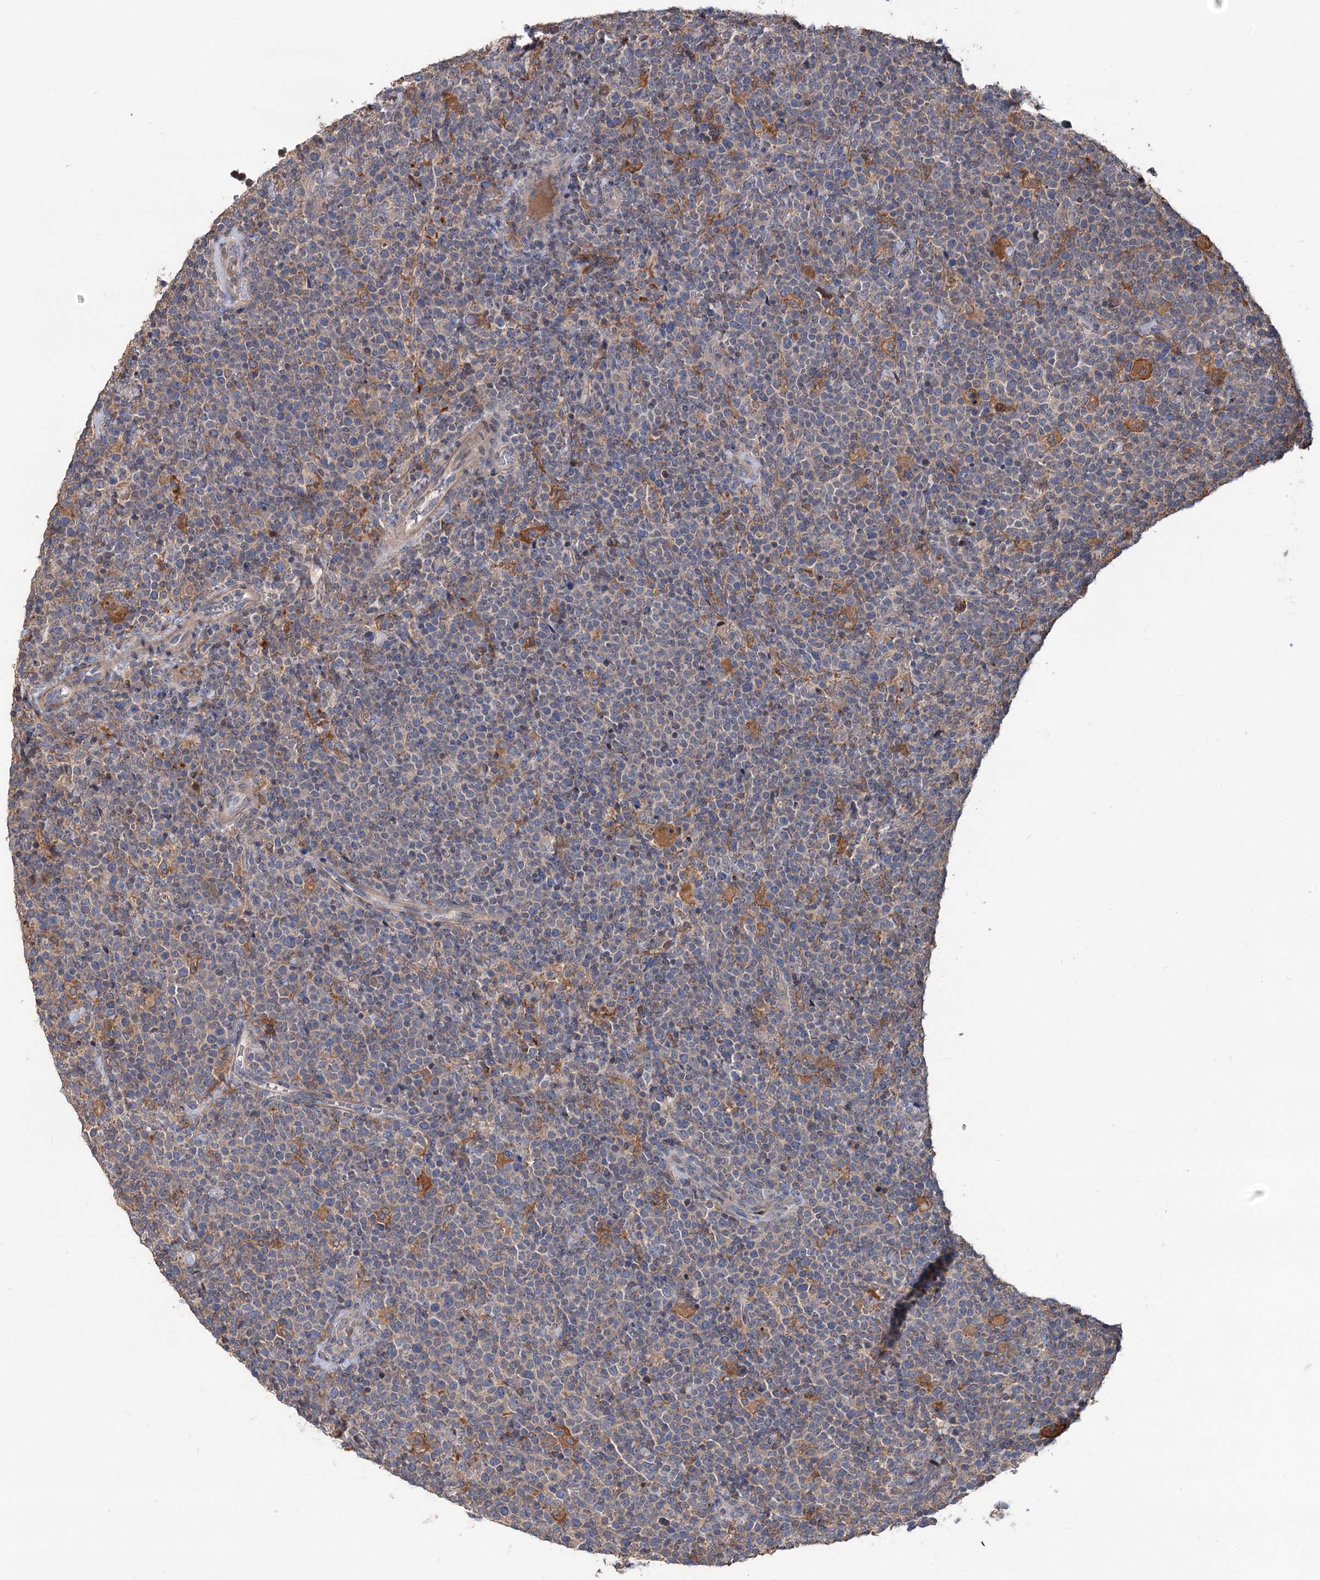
{"staining": {"intensity": "weak", "quantity": "<25%", "location": "cytoplasmic/membranous"}, "tissue": "lymphoma", "cell_type": "Tumor cells", "image_type": "cancer", "snomed": [{"axis": "morphology", "description": "Malignant lymphoma, non-Hodgkin's type, High grade"}, {"axis": "topography", "description": "Lymph node"}], "caption": "DAB (3,3'-diaminobenzidine) immunohistochemical staining of human high-grade malignant lymphoma, non-Hodgkin's type displays no significant positivity in tumor cells. Nuclei are stained in blue.", "gene": "GRIP1", "patient": {"sex": "male", "age": 61}}